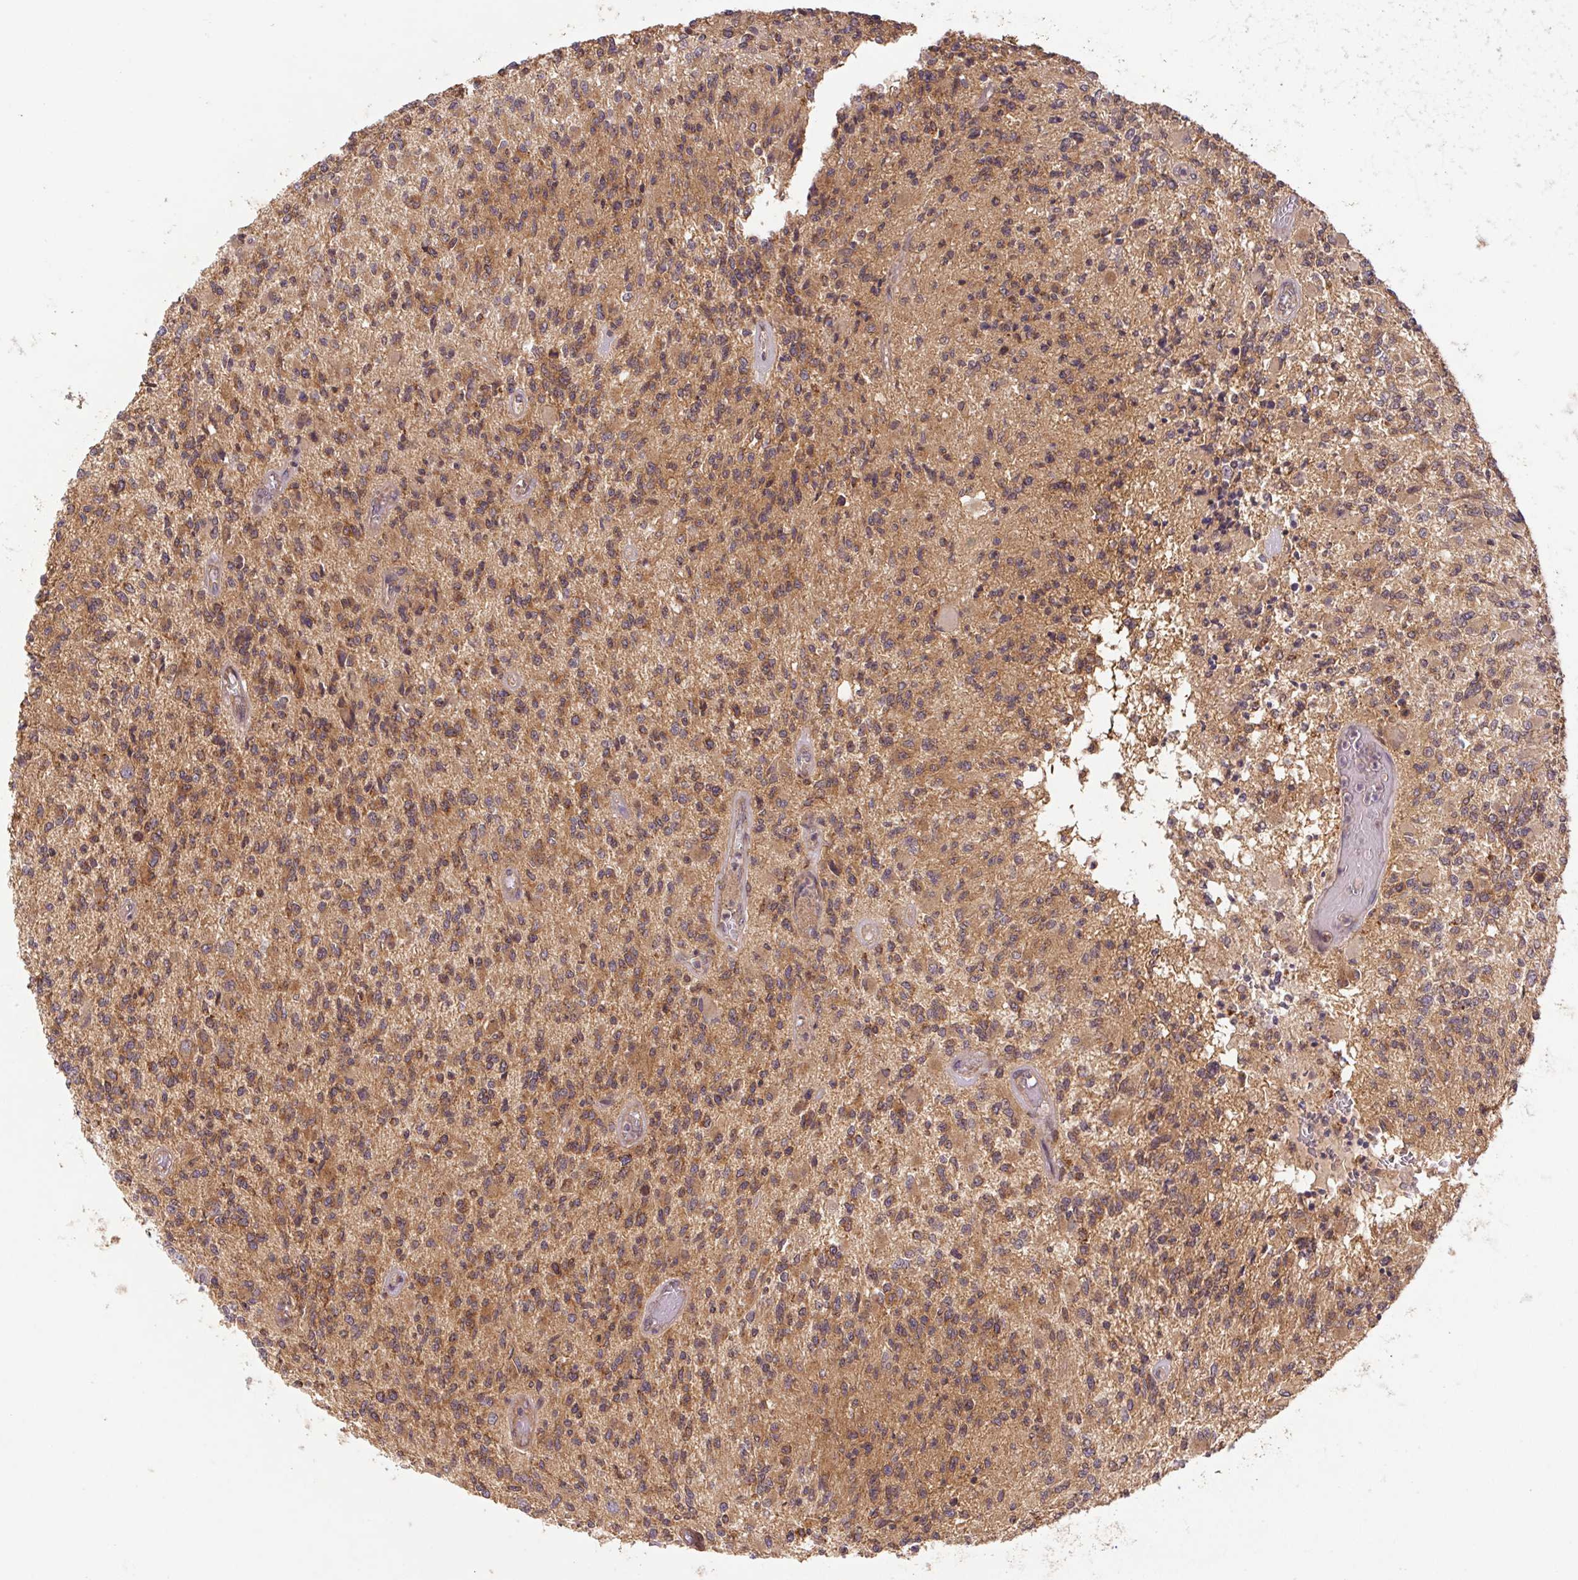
{"staining": {"intensity": "moderate", "quantity": ">75%", "location": "cytoplasmic/membranous"}, "tissue": "glioma", "cell_type": "Tumor cells", "image_type": "cancer", "snomed": [{"axis": "morphology", "description": "Glioma, malignant, High grade"}, {"axis": "topography", "description": "Brain"}], "caption": "Human glioma stained with a protein marker demonstrates moderate staining in tumor cells.", "gene": "MTHFD1", "patient": {"sex": "female", "age": 63}}